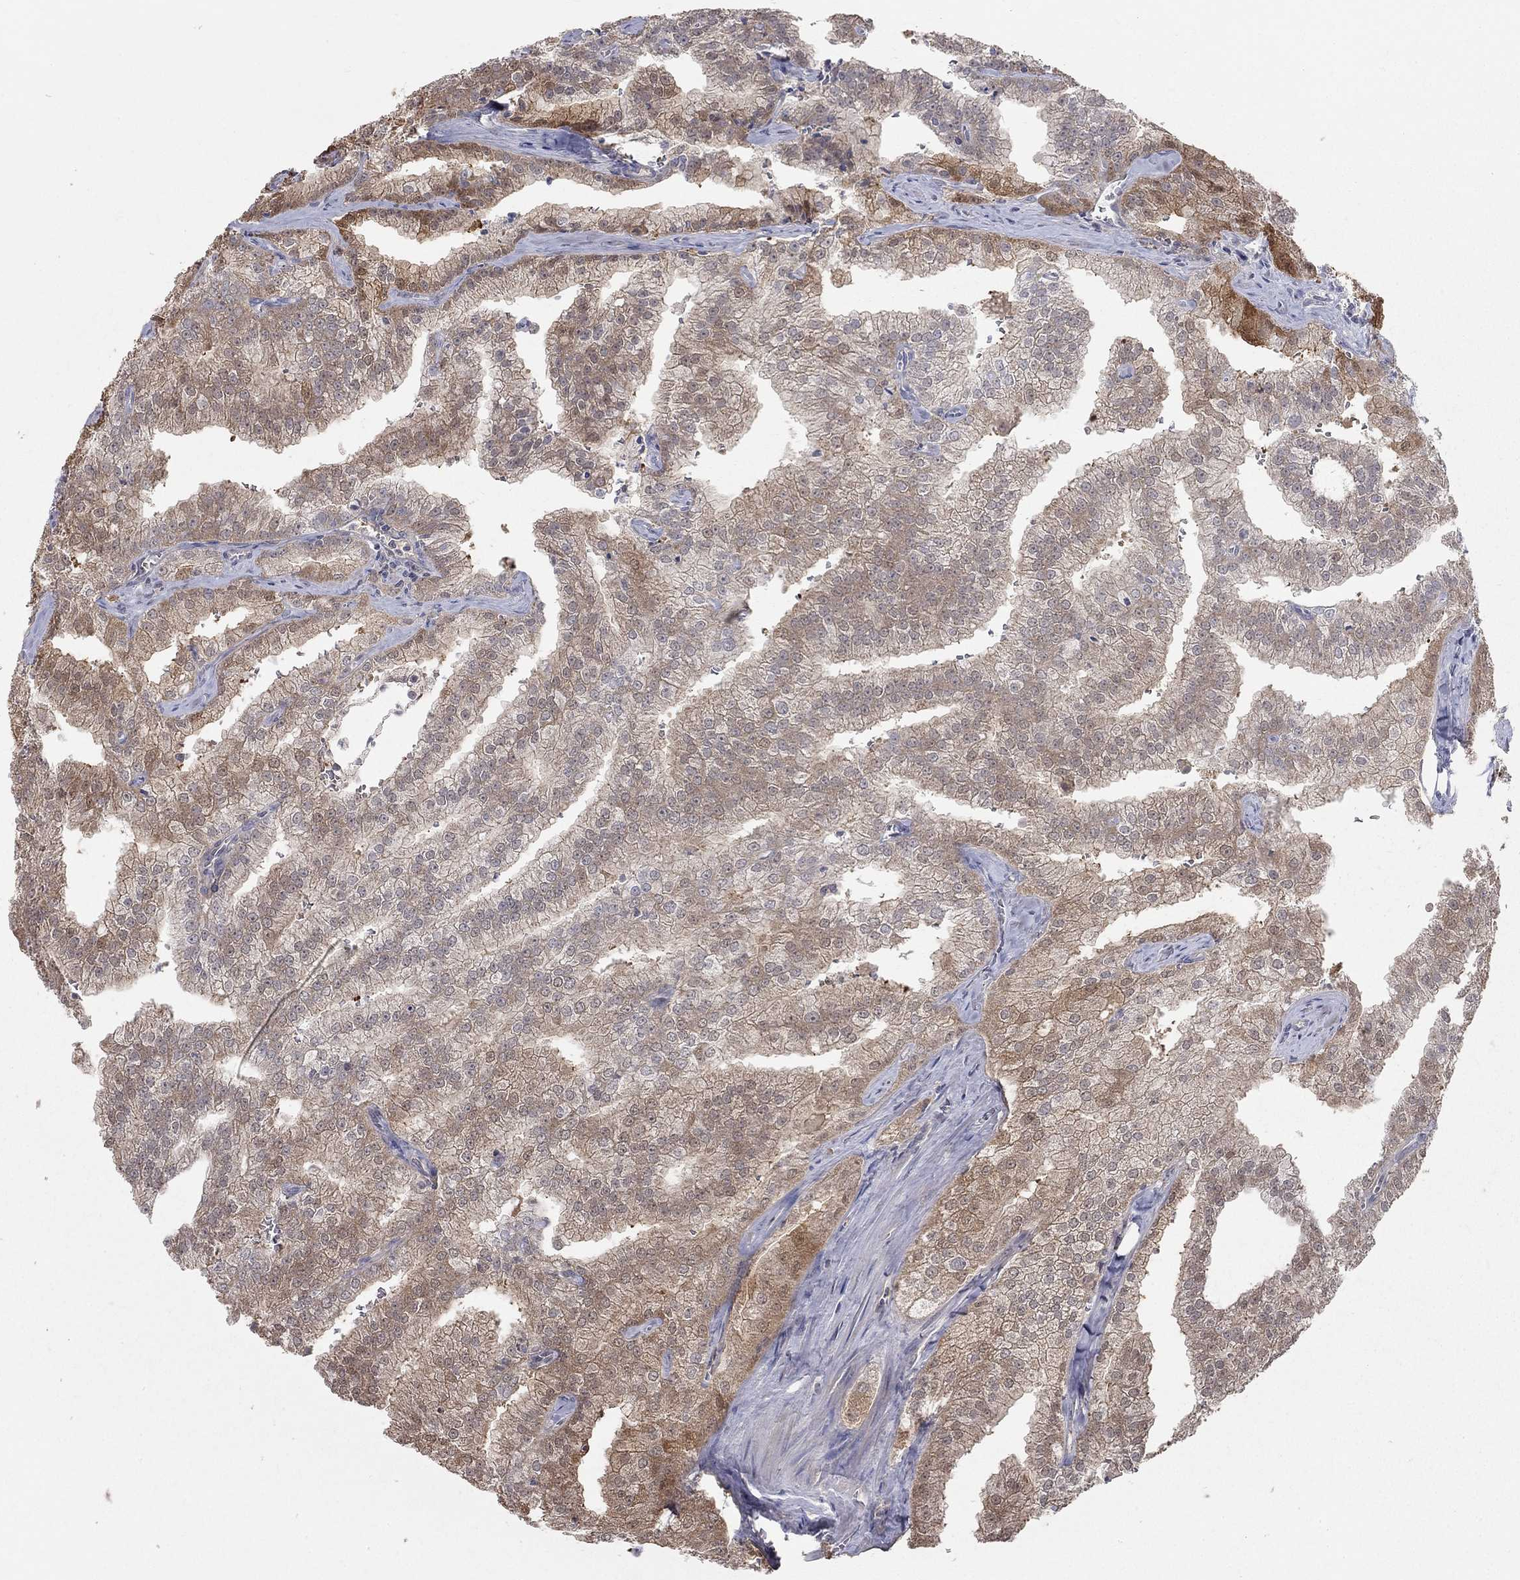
{"staining": {"intensity": "moderate", "quantity": "25%-75%", "location": "cytoplasmic/membranous"}, "tissue": "prostate cancer", "cell_type": "Tumor cells", "image_type": "cancer", "snomed": [{"axis": "morphology", "description": "Adenocarcinoma, NOS"}, {"axis": "topography", "description": "Prostate"}], "caption": "An immunohistochemistry image of neoplastic tissue is shown. Protein staining in brown labels moderate cytoplasmic/membranous positivity in prostate adenocarcinoma within tumor cells.", "gene": "CFAP161", "patient": {"sex": "male", "age": 70}}